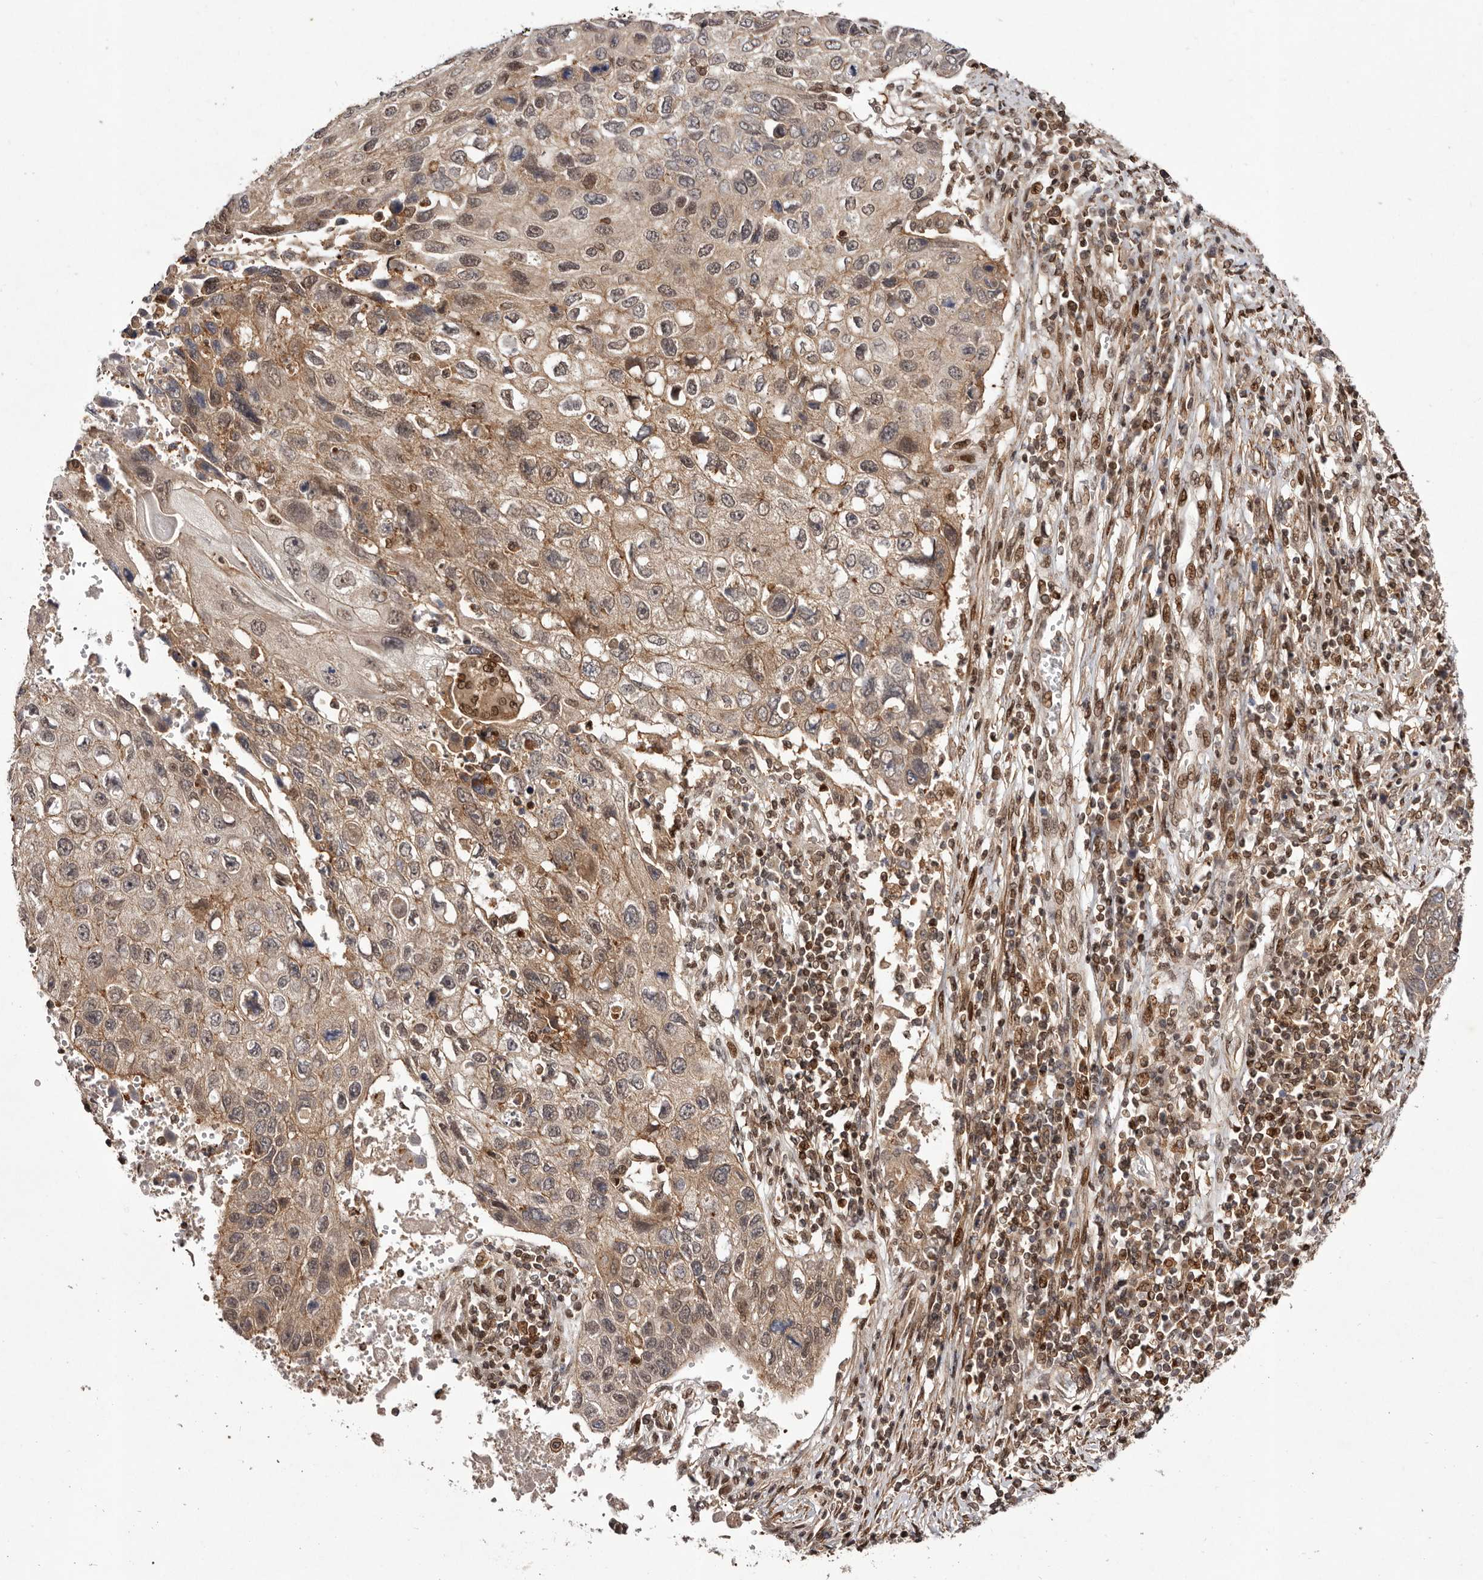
{"staining": {"intensity": "moderate", "quantity": ">75%", "location": "cytoplasmic/membranous,nuclear"}, "tissue": "lung cancer", "cell_type": "Tumor cells", "image_type": "cancer", "snomed": [{"axis": "morphology", "description": "Squamous cell carcinoma, NOS"}, {"axis": "topography", "description": "Lung"}], "caption": "Protein staining displays moderate cytoplasmic/membranous and nuclear positivity in approximately >75% of tumor cells in squamous cell carcinoma (lung). (DAB = brown stain, brightfield microscopy at high magnification).", "gene": "FBXO5", "patient": {"sex": "male", "age": 61}}